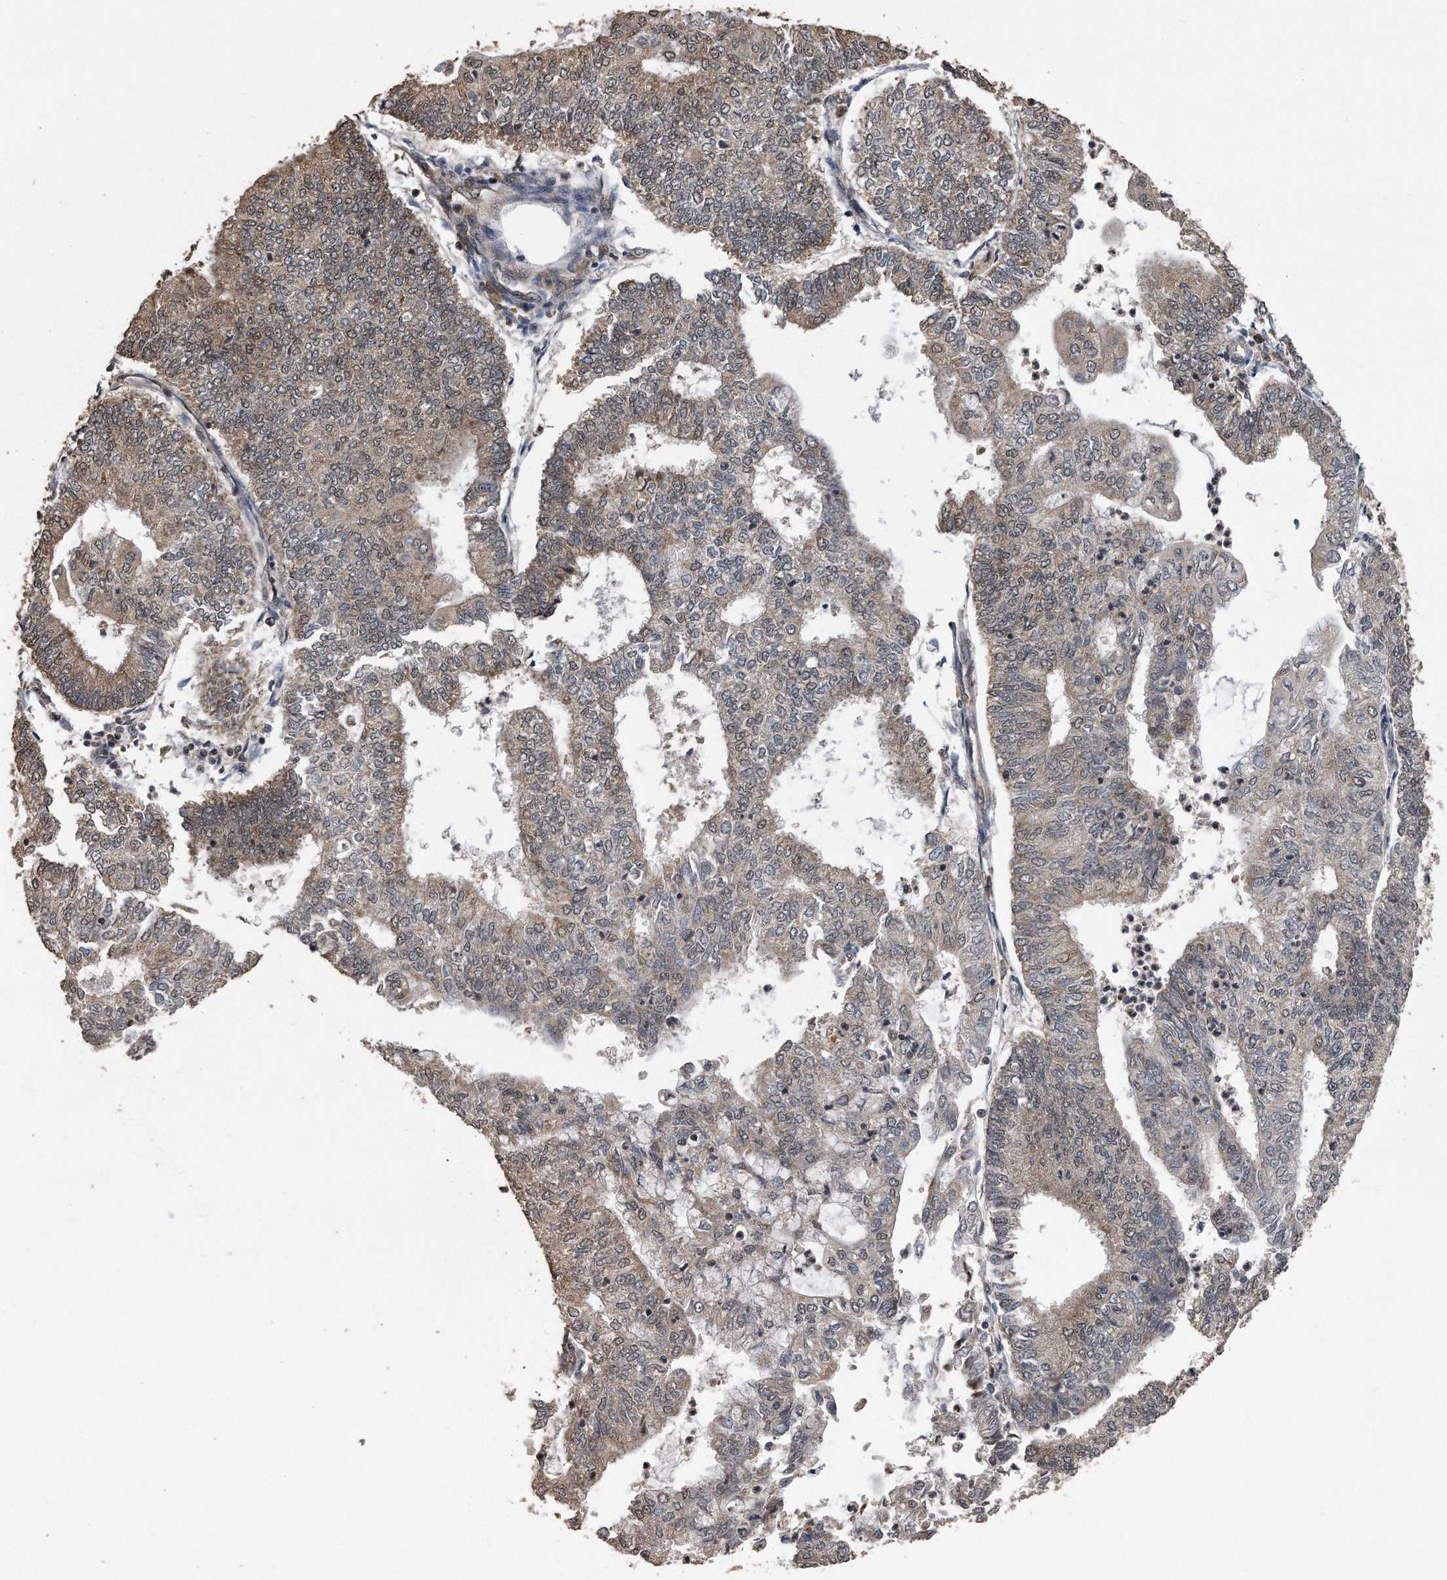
{"staining": {"intensity": "weak", "quantity": "25%-75%", "location": "cytoplasmic/membranous,nuclear"}, "tissue": "endometrial cancer", "cell_type": "Tumor cells", "image_type": "cancer", "snomed": [{"axis": "morphology", "description": "Adenocarcinoma, NOS"}, {"axis": "topography", "description": "Endometrium"}], "caption": "Immunohistochemical staining of human endometrial cancer (adenocarcinoma) reveals low levels of weak cytoplasmic/membranous and nuclear expression in about 25%-75% of tumor cells.", "gene": "CRYZL1", "patient": {"sex": "female", "age": 59}}